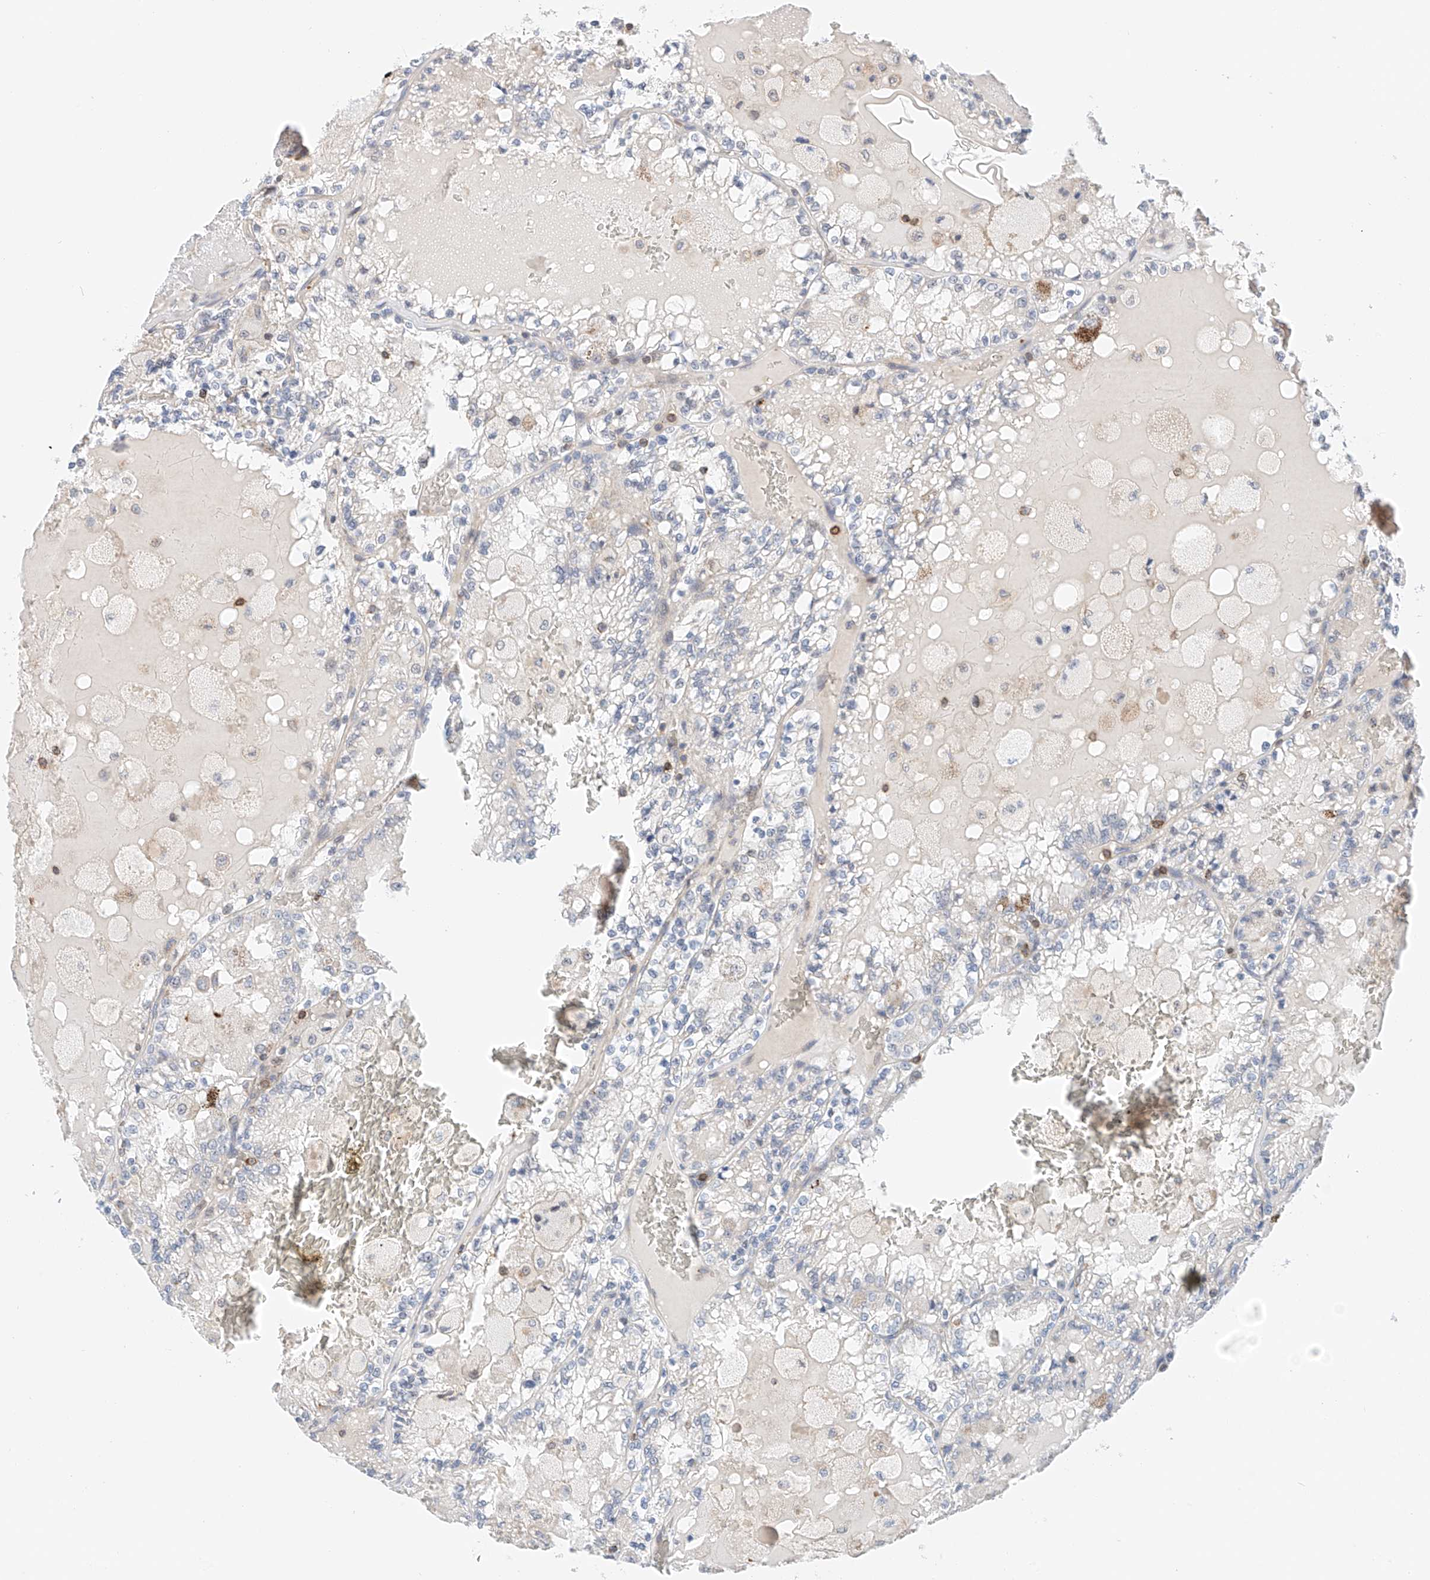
{"staining": {"intensity": "negative", "quantity": "none", "location": "none"}, "tissue": "renal cancer", "cell_type": "Tumor cells", "image_type": "cancer", "snomed": [{"axis": "morphology", "description": "Adenocarcinoma, NOS"}, {"axis": "topography", "description": "Kidney"}], "caption": "Image shows no protein expression in tumor cells of adenocarcinoma (renal) tissue.", "gene": "MFN2", "patient": {"sex": "female", "age": 56}}